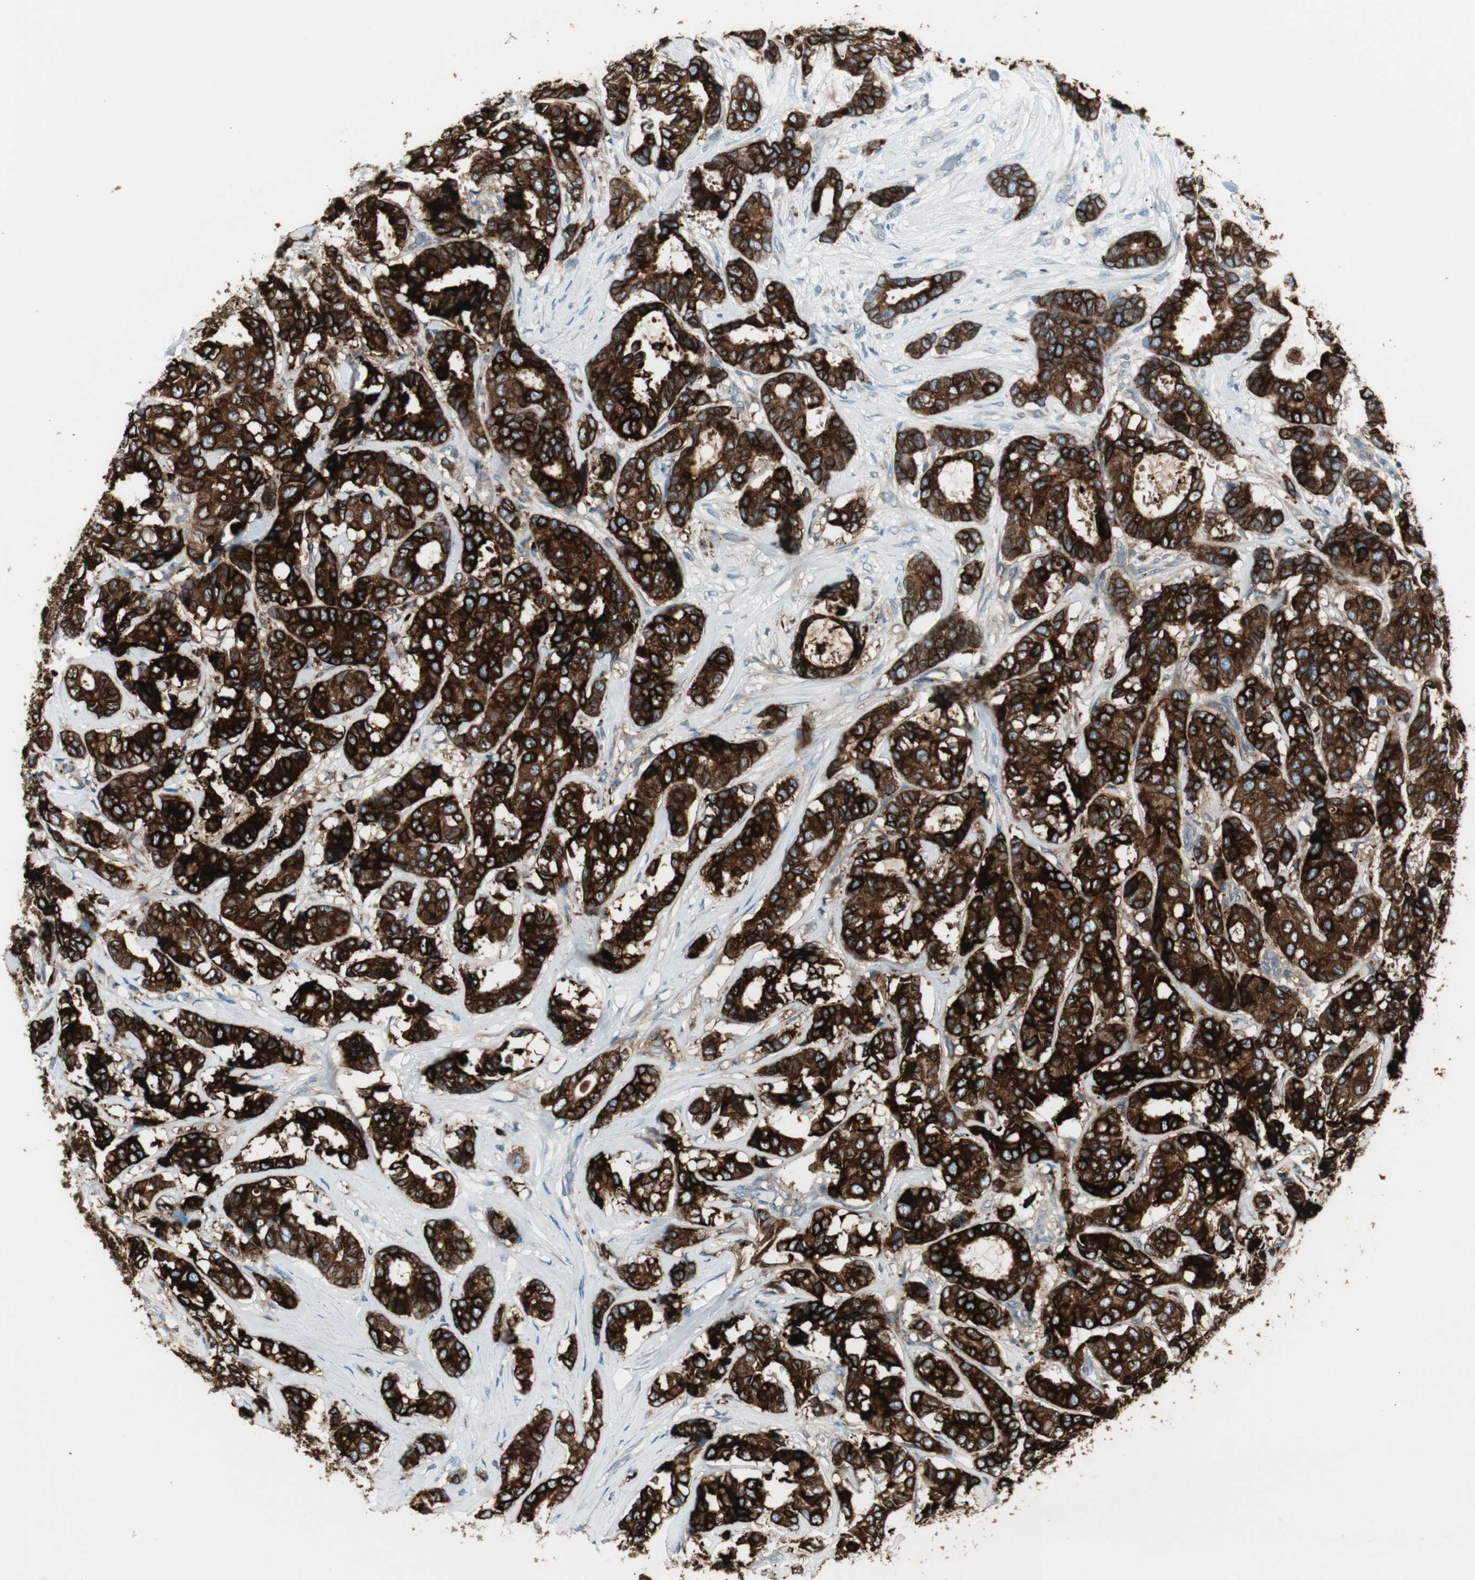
{"staining": {"intensity": "strong", "quantity": ">75%", "location": "cytoplasmic/membranous"}, "tissue": "breast cancer", "cell_type": "Tumor cells", "image_type": "cancer", "snomed": [{"axis": "morphology", "description": "Duct carcinoma"}, {"axis": "topography", "description": "Breast"}], "caption": "Intraductal carcinoma (breast) stained with DAB (3,3'-diaminobenzidine) IHC exhibits high levels of strong cytoplasmic/membranous staining in approximately >75% of tumor cells.", "gene": "AGR2", "patient": {"sex": "female", "age": 87}}